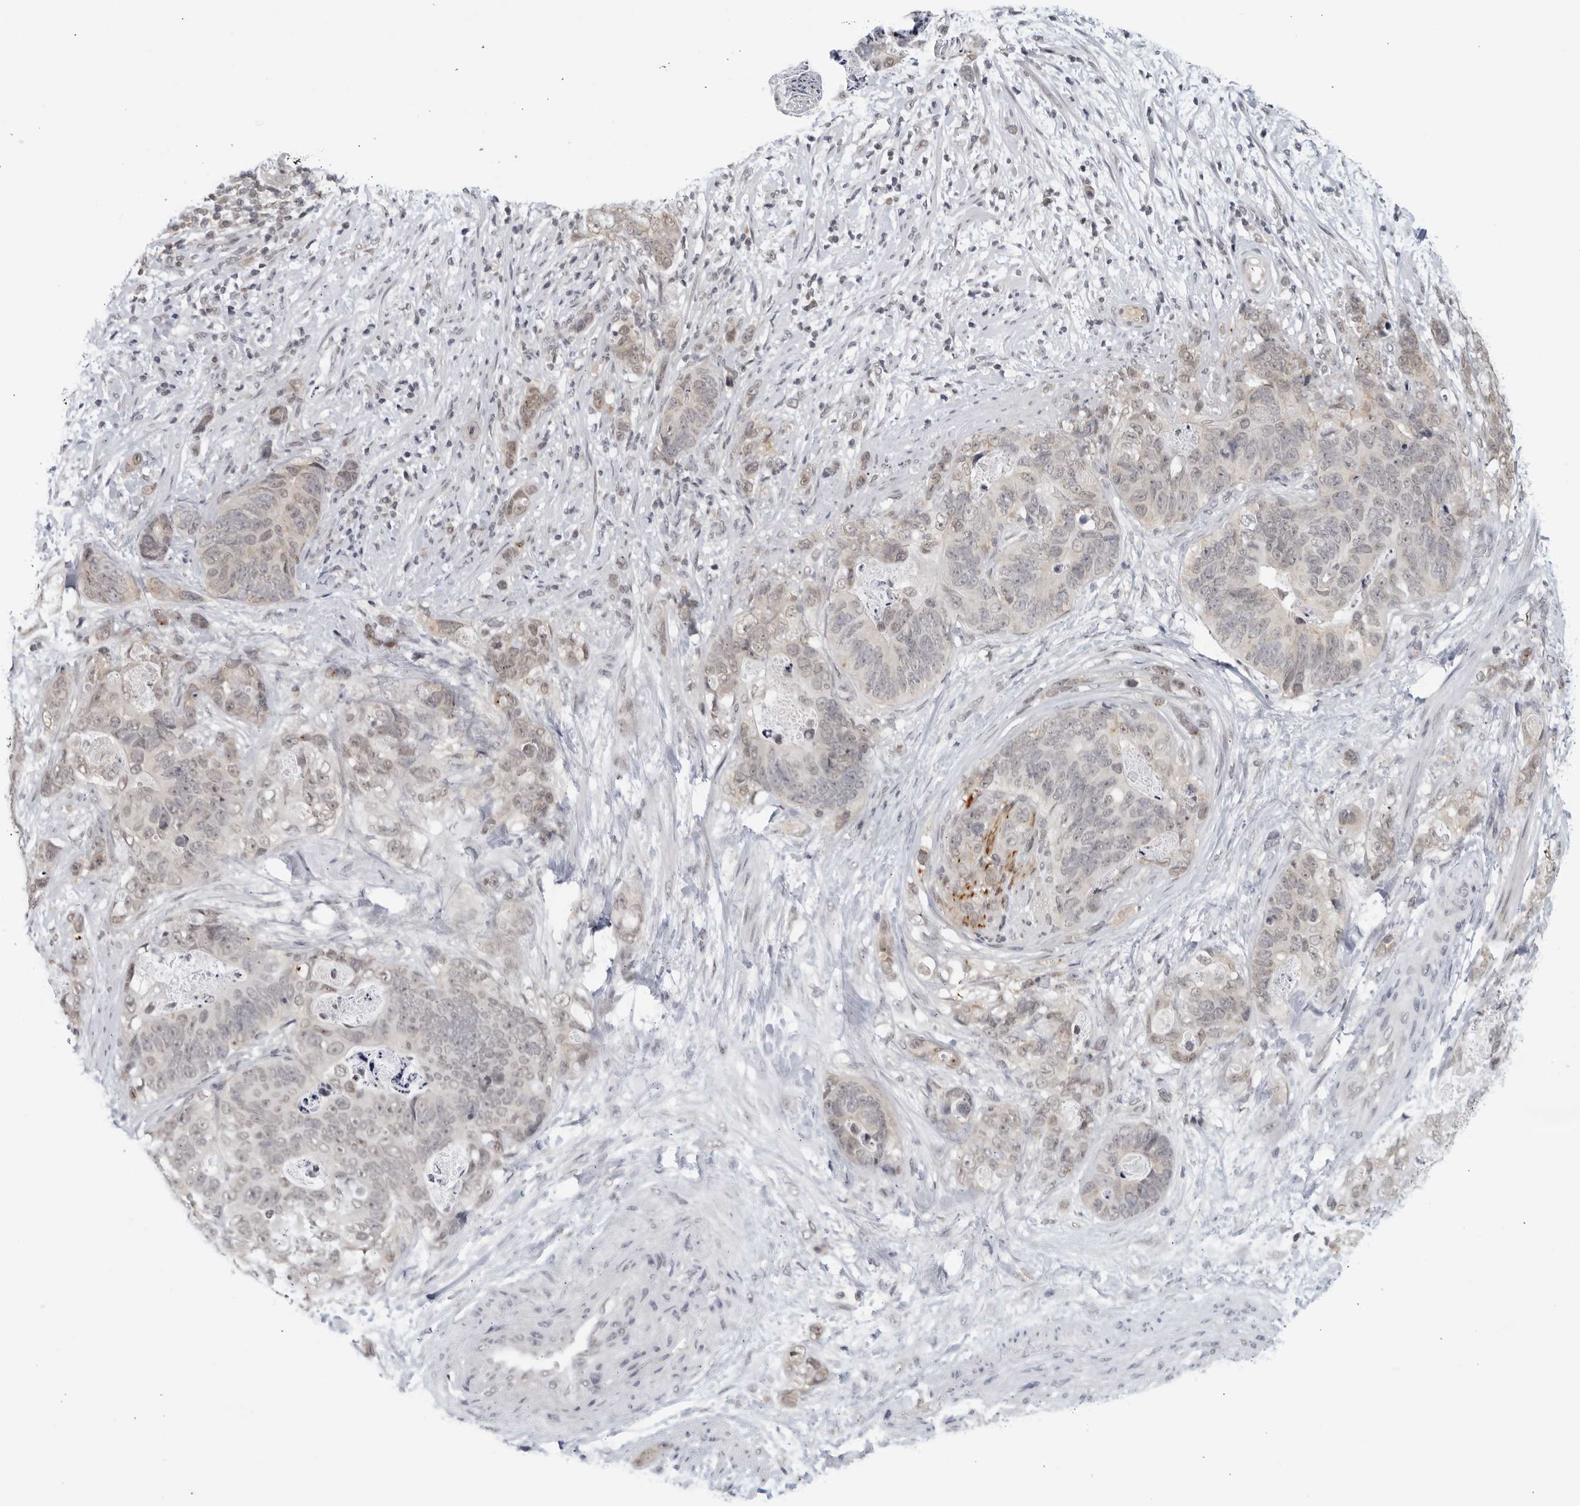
{"staining": {"intensity": "weak", "quantity": "25%-75%", "location": "nuclear"}, "tissue": "stomach cancer", "cell_type": "Tumor cells", "image_type": "cancer", "snomed": [{"axis": "morphology", "description": "Normal tissue, NOS"}, {"axis": "morphology", "description": "Adenocarcinoma, NOS"}, {"axis": "topography", "description": "Stomach"}], "caption": "A brown stain labels weak nuclear positivity of a protein in human stomach cancer tumor cells.", "gene": "CC2D1B", "patient": {"sex": "female", "age": 89}}